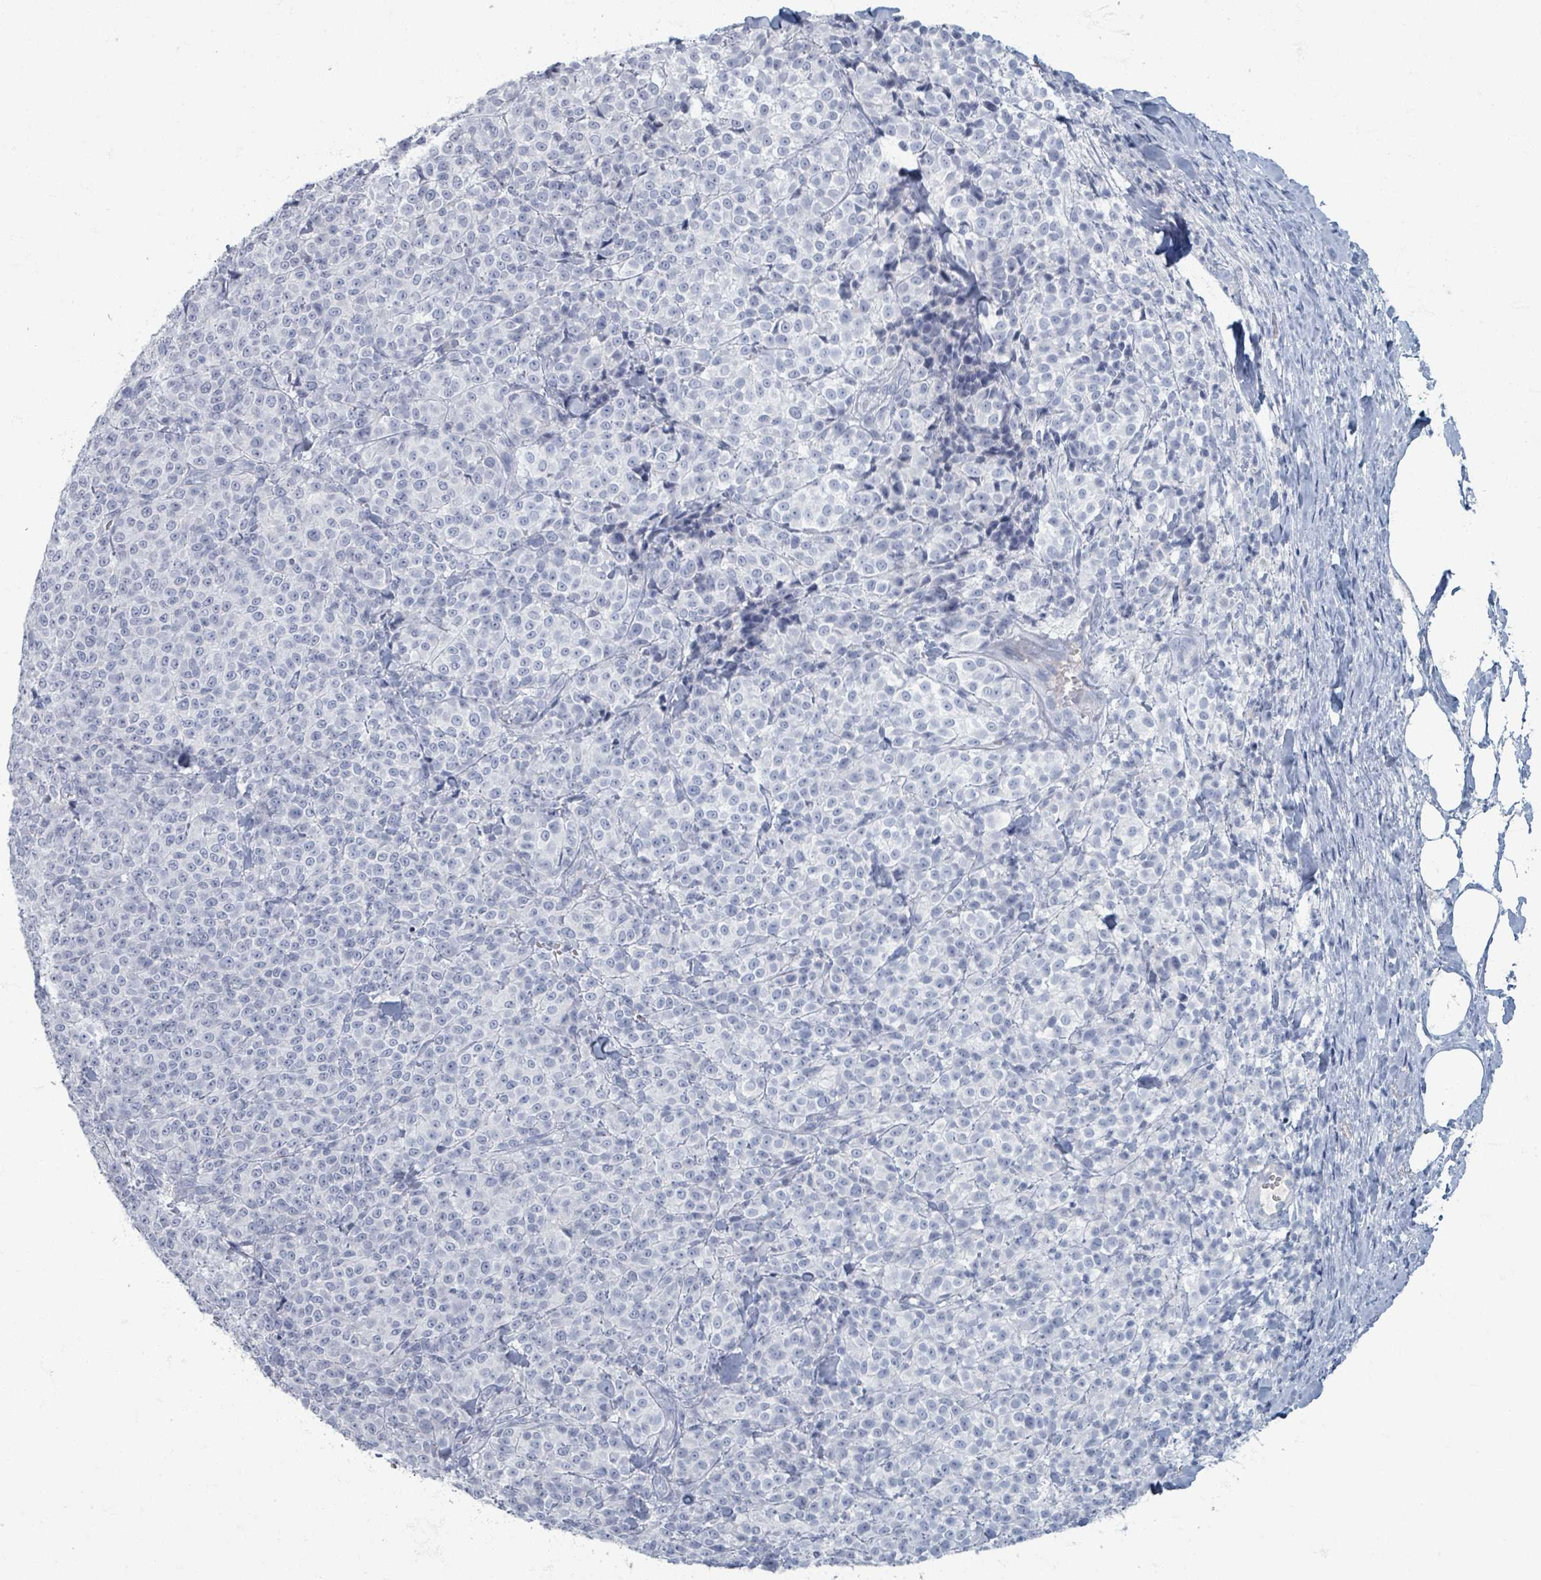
{"staining": {"intensity": "negative", "quantity": "none", "location": "none"}, "tissue": "melanoma", "cell_type": "Tumor cells", "image_type": "cancer", "snomed": [{"axis": "morphology", "description": "Normal tissue, NOS"}, {"axis": "morphology", "description": "Malignant melanoma, NOS"}, {"axis": "topography", "description": "Skin"}], "caption": "DAB (3,3'-diaminobenzidine) immunohistochemical staining of melanoma demonstrates no significant staining in tumor cells. The staining was performed using DAB (3,3'-diaminobenzidine) to visualize the protein expression in brown, while the nuclei were stained in blue with hematoxylin (Magnification: 20x).", "gene": "TAS2R1", "patient": {"sex": "female", "age": 34}}